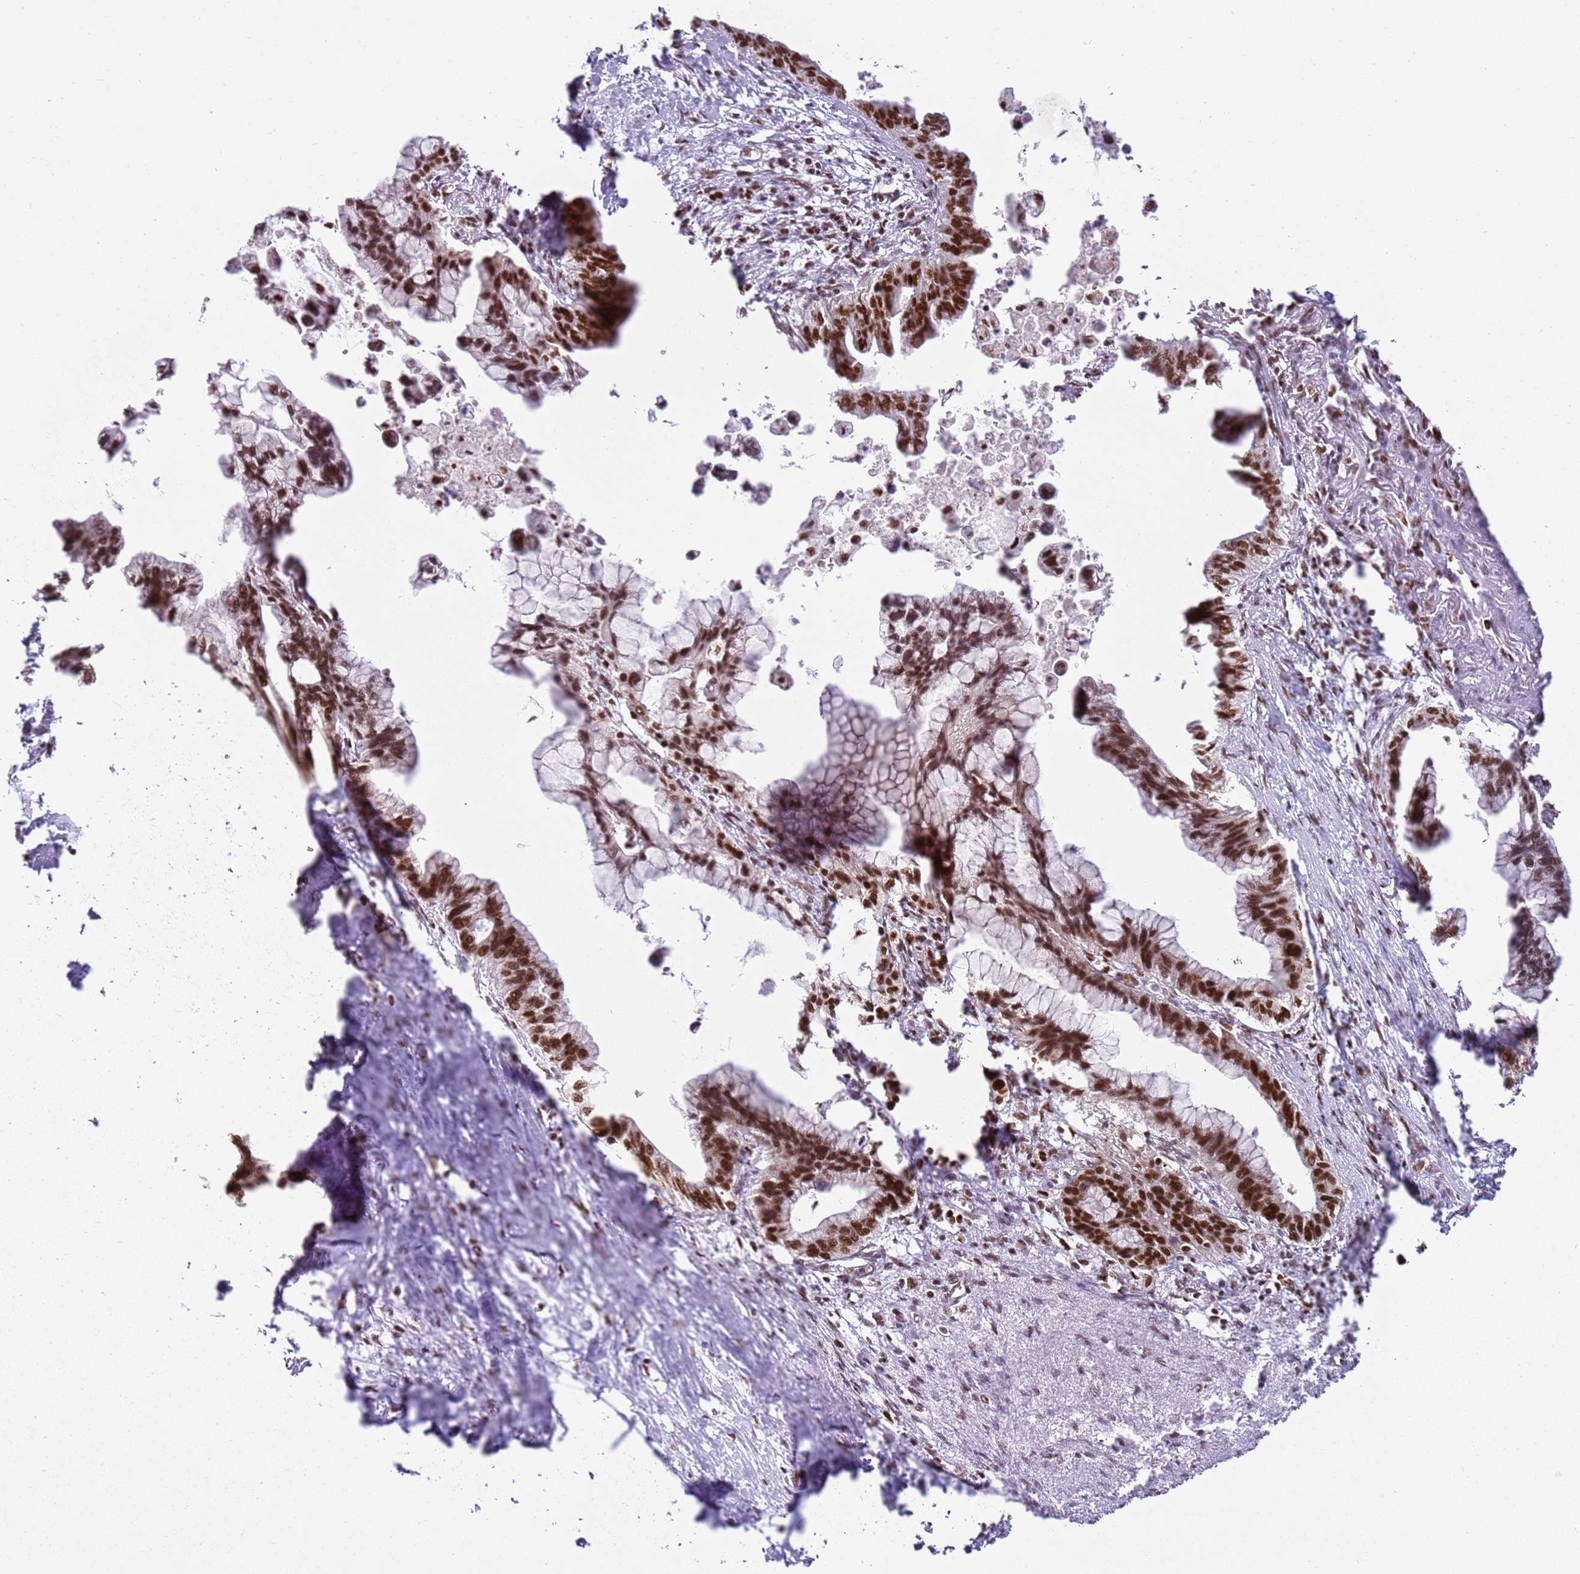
{"staining": {"intensity": "strong", "quantity": ">75%", "location": "nuclear"}, "tissue": "pancreatic cancer", "cell_type": "Tumor cells", "image_type": "cancer", "snomed": [{"axis": "morphology", "description": "Adenocarcinoma, NOS"}, {"axis": "topography", "description": "Pancreas"}], "caption": "Brown immunohistochemical staining in pancreatic adenocarcinoma shows strong nuclear staining in approximately >75% of tumor cells. (IHC, brightfield microscopy, high magnification).", "gene": "TENT4A", "patient": {"sex": "female", "age": 83}}